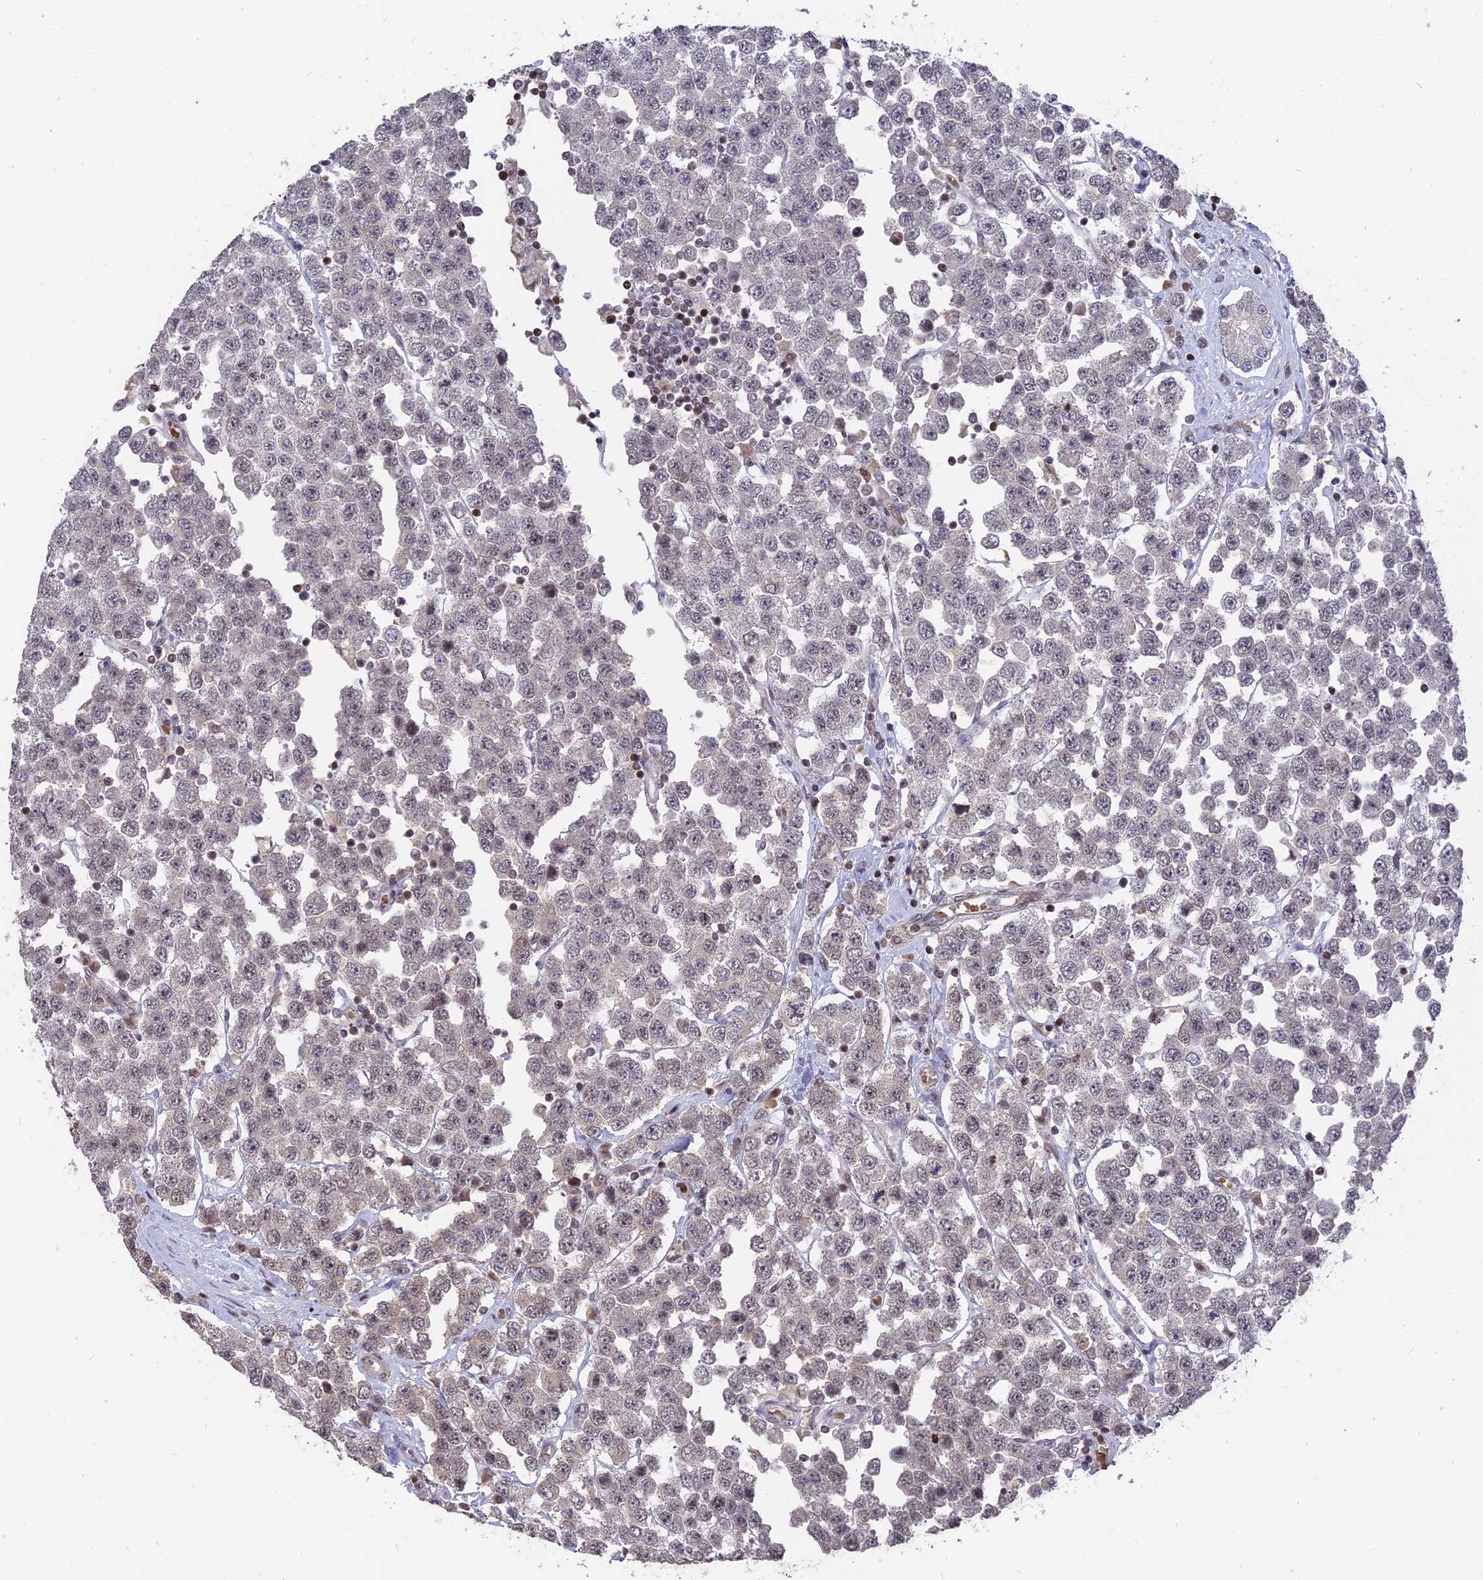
{"staining": {"intensity": "negative", "quantity": "none", "location": "none"}, "tissue": "testis cancer", "cell_type": "Tumor cells", "image_type": "cancer", "snomed": [{"axis": "morphology", "description": "Seminoma, NOS"}, {"axis": "topography", "description": "Testis"}], "caption": "Testis cancer (seminoma) was stained to show a protein in brown. There is no significant expression in tumor cells.", "gene": "NR1H3", "patient": {"sex": "male", "age": 28}}